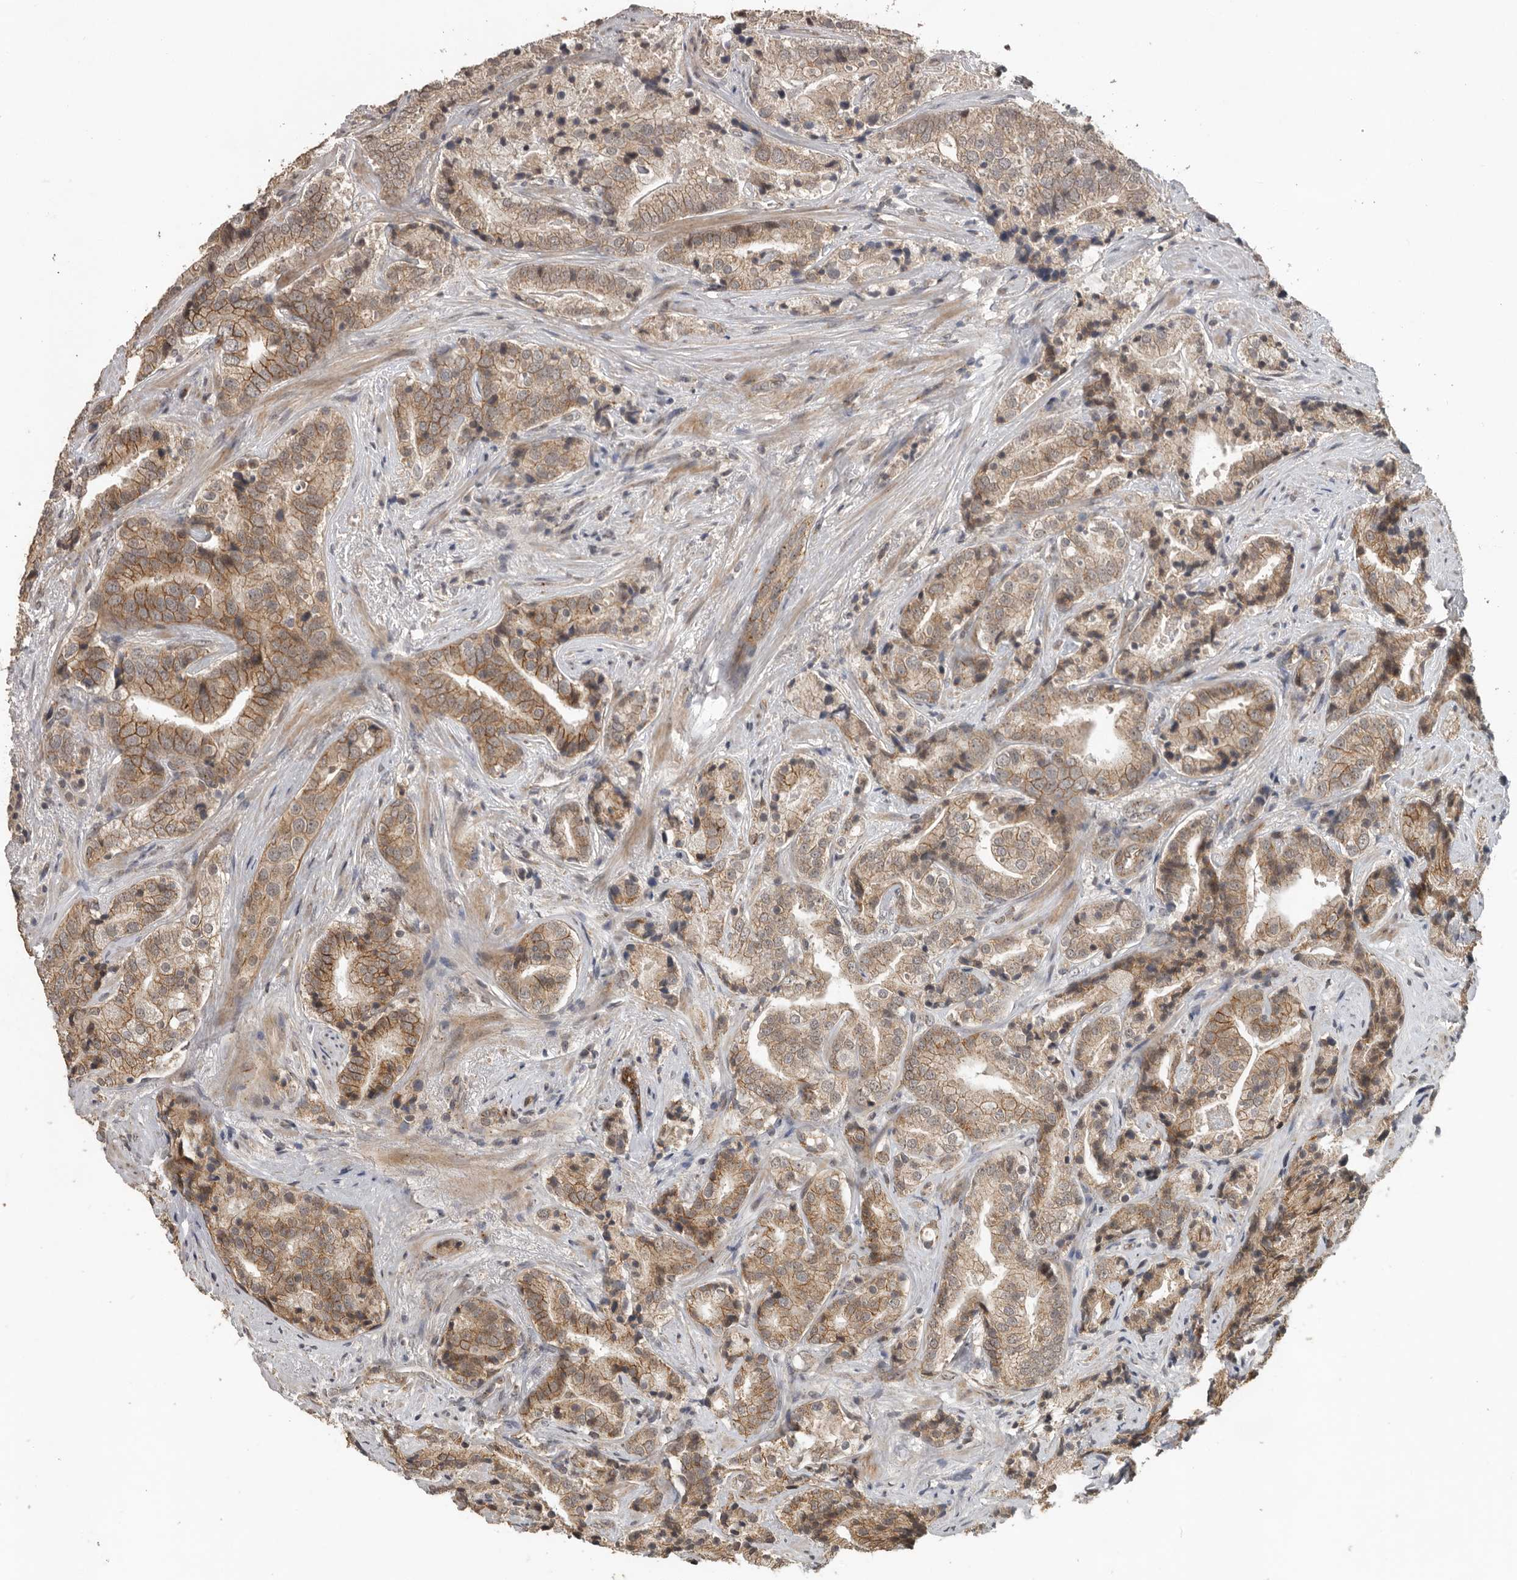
{"staining": {"intensity": "strong", "quantity": "25%-75%", "location": "cytoplasmic/membranous"}, "tissue": "prostate cancer", "cell_type": "Tumor cells", "image_type": "cancer", "snomed": [{"axis": "morphology", "description": "Adenocarcinoma, High grade"}, {"axis": "topography", "description": "Prostate"}], "caption": "Immunohistochemical staining of human prostate cancer reveals high levels of strong cytoplasmic/membranous expression in approximately 25%-75% of tumor cells. The staining was performed using DAB (3,3'-diaminobenzidine) to visualize the protein expression in brown, while the nuclei were stained in blue with hematoxylin (Magnification: 20x).", "gene": "CEP350", "patient": {"sex": "male", "age": 57}}